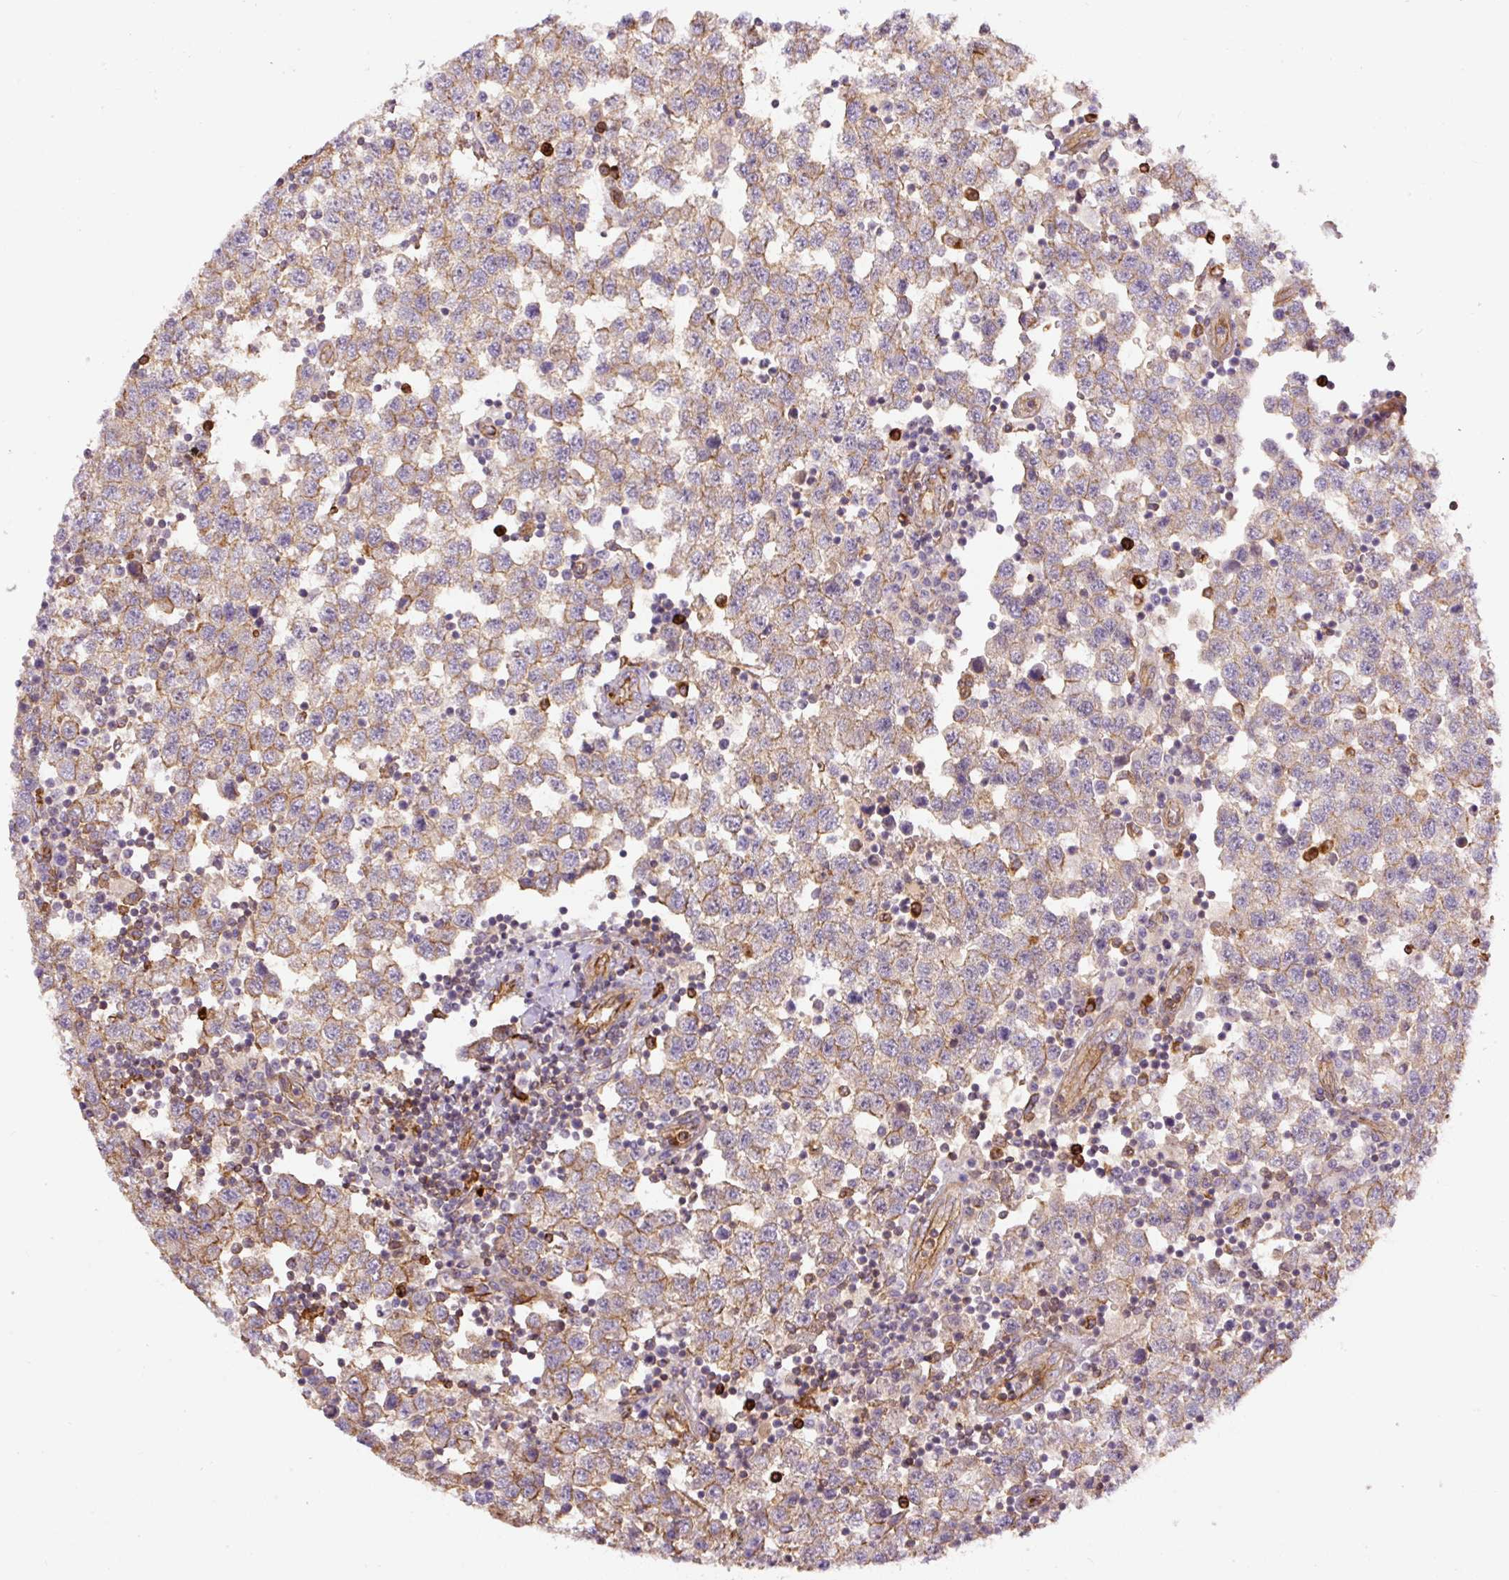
{"staining": {"intensity": "moderate", "quantity": ">75%", "location": "cytoplasmic/membranous"}, "tissue": "testis cancer", "cell_type": "Tumor cells", "image_type": "cancer", "snomed": [{"axis": "morphology", "description": "Seminoma, NOS"}, {"axis": "topography", "description": "Testis"}], "caption": "The histopathology image reveals immunohistochemical staining of testis cancer. There is moderate cytoplasmic/membranous staining is identified in approximately >75% of tumor cells. Nuclei are stained in blue.", "gene": "B3GALT5", "patient": {"sex": "male", "age": 34}}